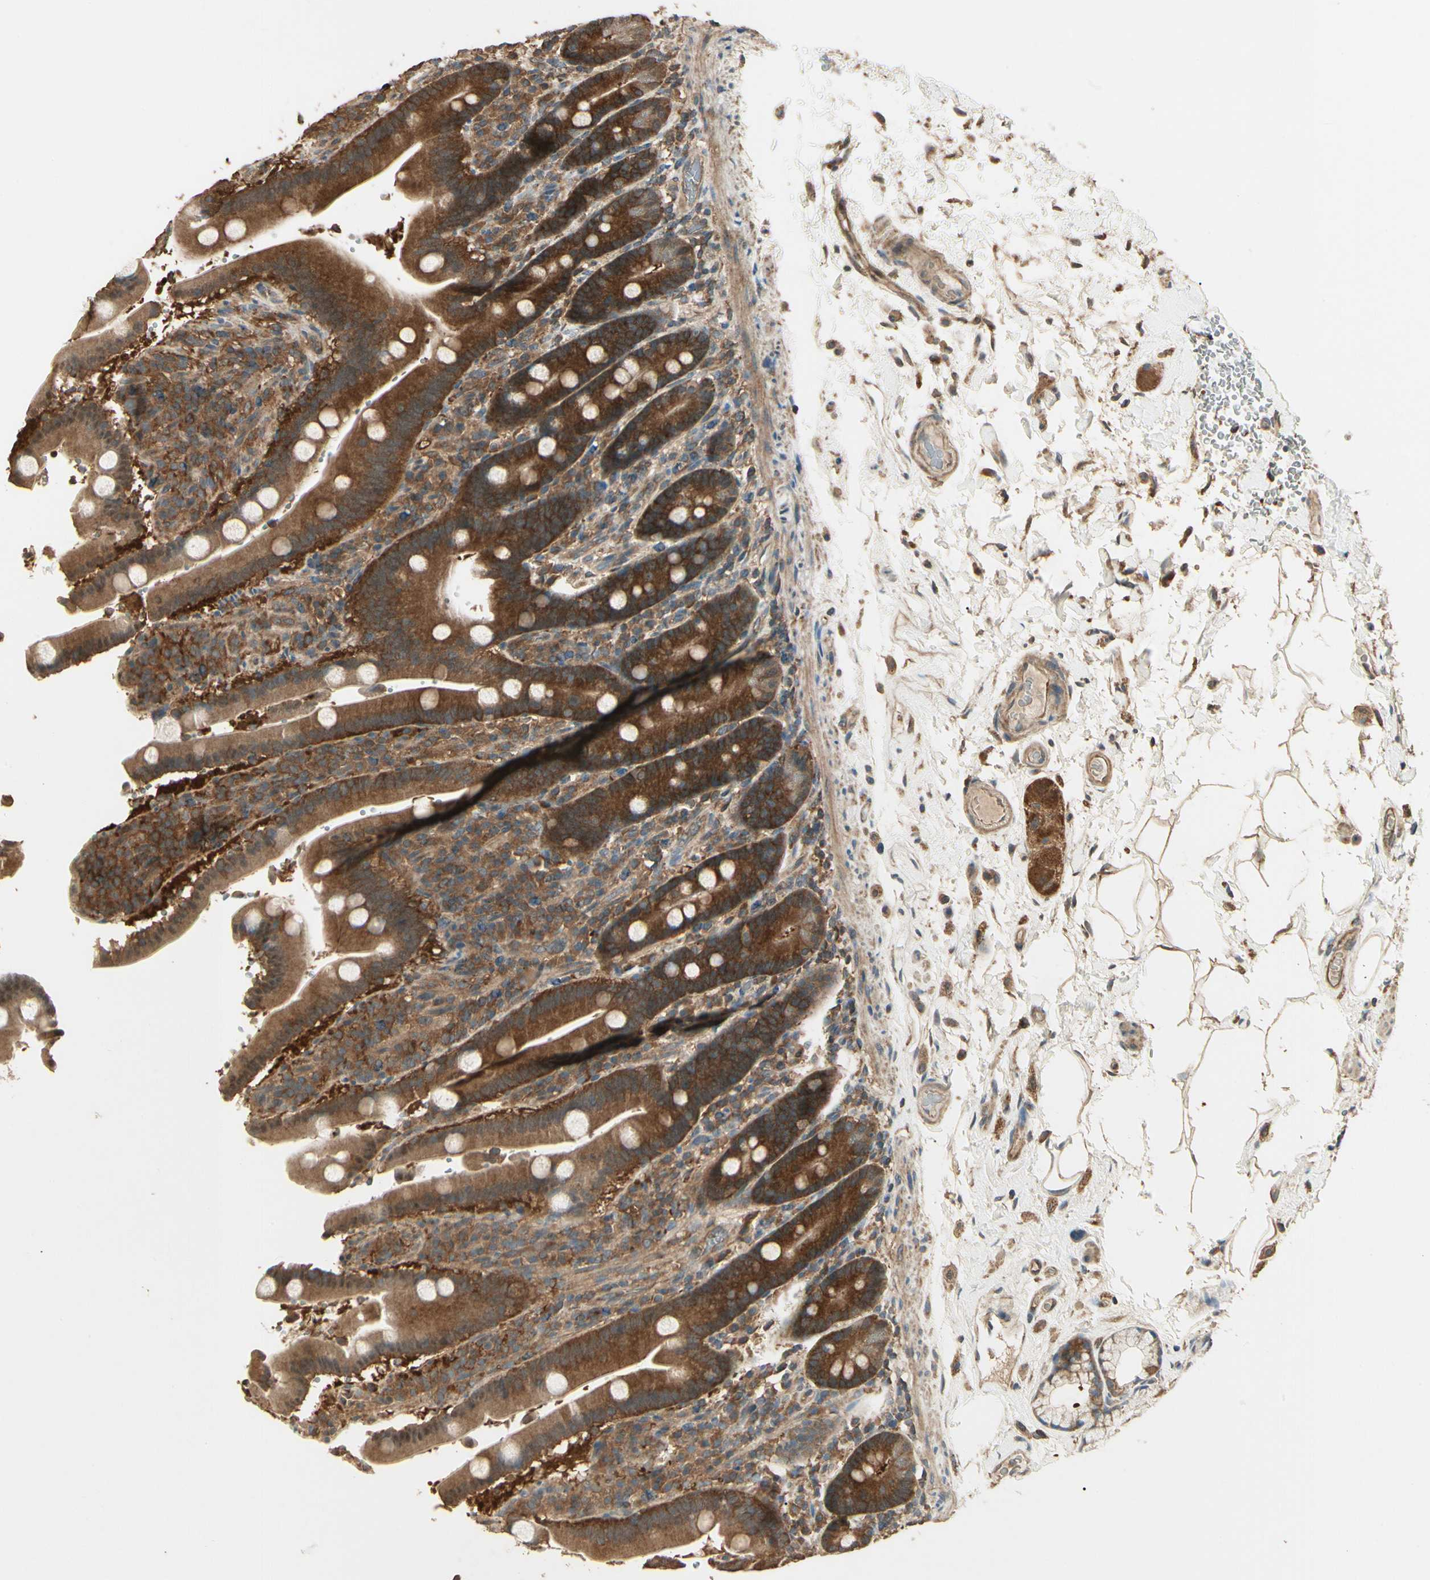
{"staining": {"intensity": "strong", "quantity": ">75%", "location": "cytoplasmic/membranous"}, "tissue": "duodenum", "cell_type": "Glandular cells", "image_type": "normal", "snomed": [{"axis": "morphology", "description": "Normal tissue, NOS"}, {"axis": "topography", "description": "Small intestine, NOS"}], "caption": "Strong cytoplasmic/membranous expression for a protein is seen in about >75% of glandular cells of unremarkable duodenum using IHC.", "gene": "CCT7", "patient": {"sex": "female", "age": 71}}